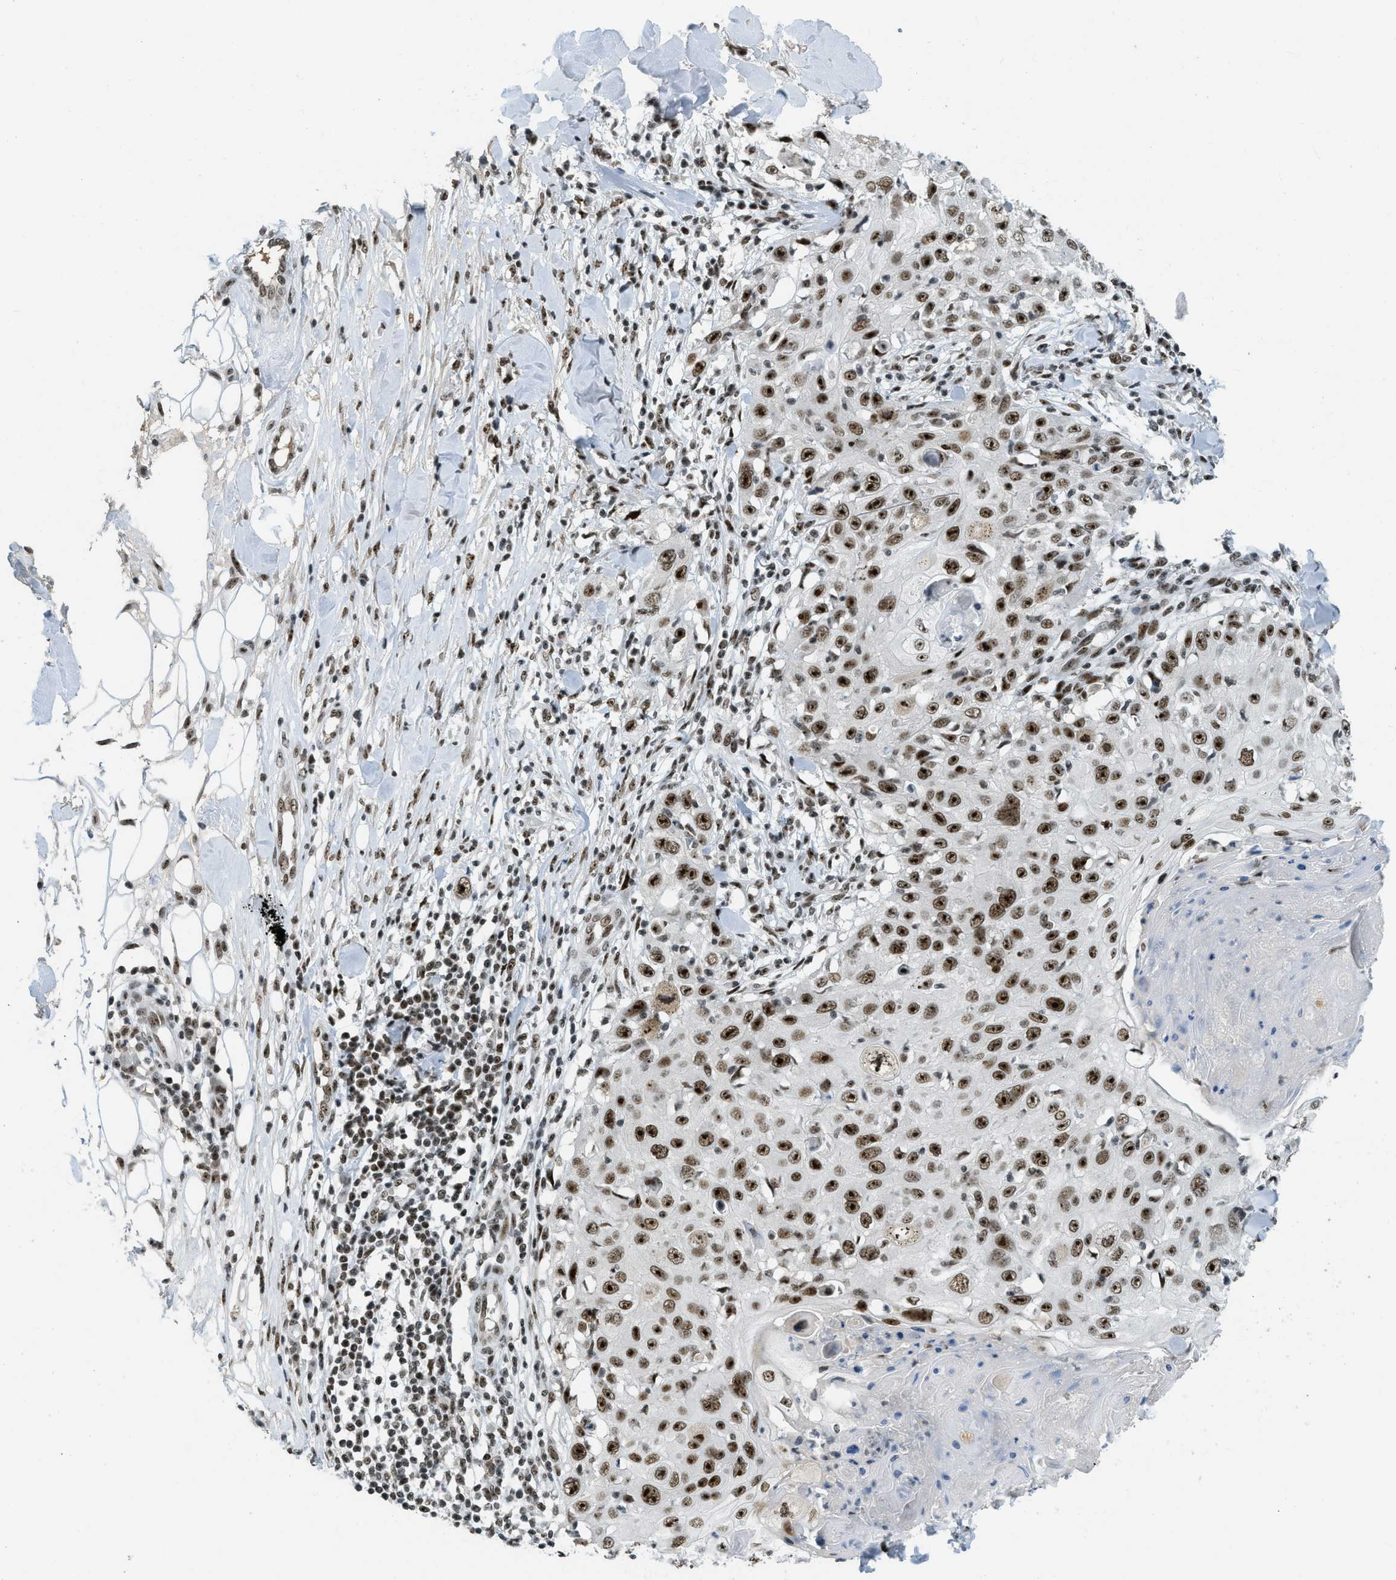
{"staining": {"intensity": "strong", "quantity": ">75%", "location": "nuclear"}, "tissue": "skin cancer", "cell_type": "Tumor cells", "image_type": "cancer", "snomed": [{"axis": "morphology", "description": "Squamous cell carcinoma, NOS"}, {"axis": "topography", "description": "Skin"}], "caption": "Immunohistochemical staining of squamous cell carcinoma (skin) exhibits strong nuclear protein staining in approximately >75% of tumor cells.", "gene": "URB1", "patient": {"sex": "male", "age": 86}}